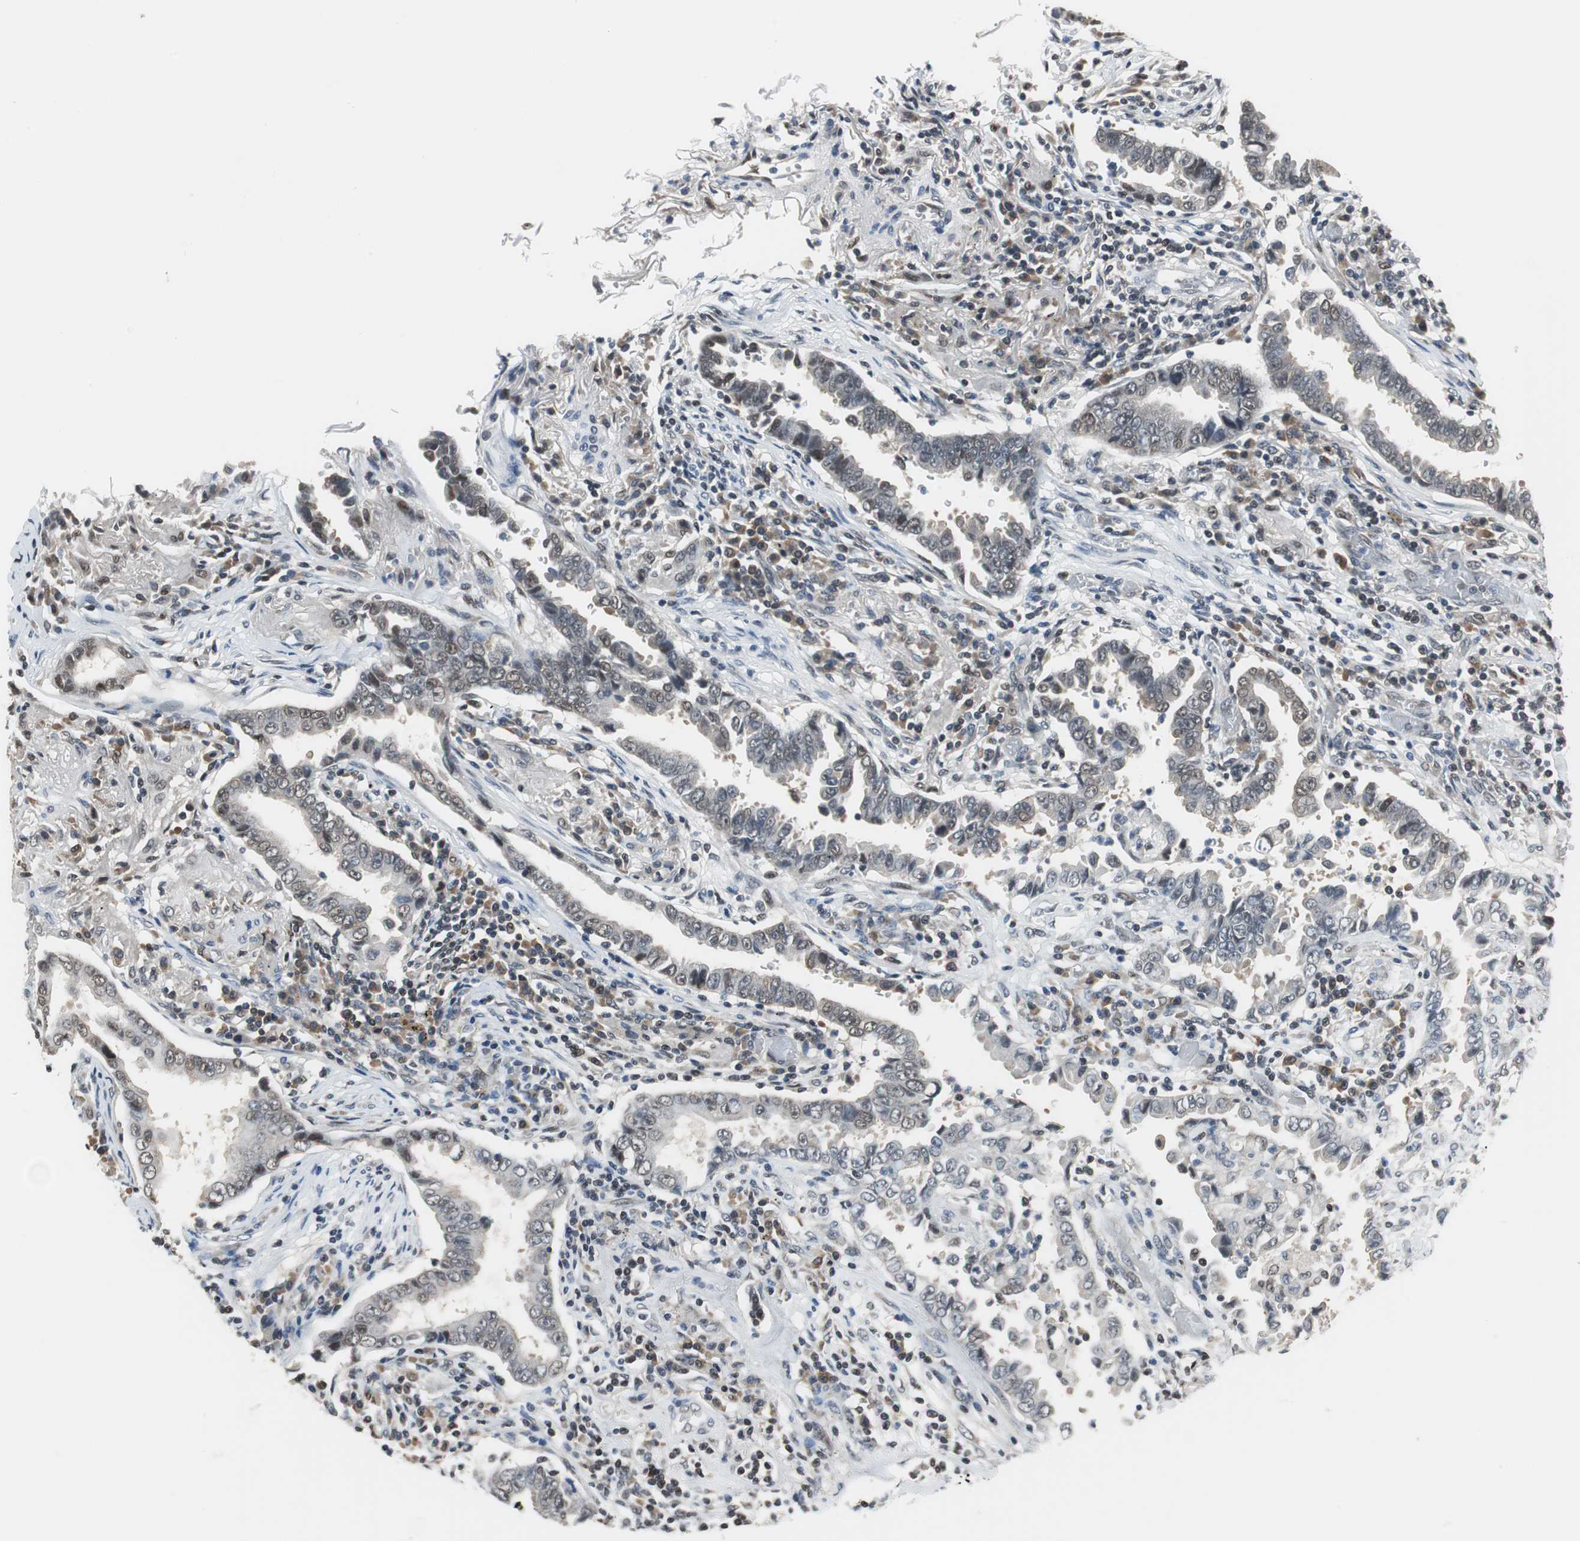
{"staining": {"intensity": "weak", "quantity": "25%-75%", "location": "cytoplasmic/membranous"}, "tissue": "lung cancer", "cell_type": "Tumor cells", "image_type": "cancer", "snomed": [{"axis": "morphology", "description": "Normal tissue, NOS"}, {"axis": "morphology", "description": "Inflammation, NOS"}, {"axis": "morphology", "description": "Adenocarcinoma, NOS"}, {"axis": "topography", "description": "Lung"}], "caption": "Immunohistochemistry (DAB) staining of human lung cancer shows weak cytoplasmic/membranous protein expression in approximately 25%-75% of tumor cells. (Brightfield microscopy of DAB IHC at high magnification).", "gene": "MAFB", "patient": {"sex": "female", "age": 64}}